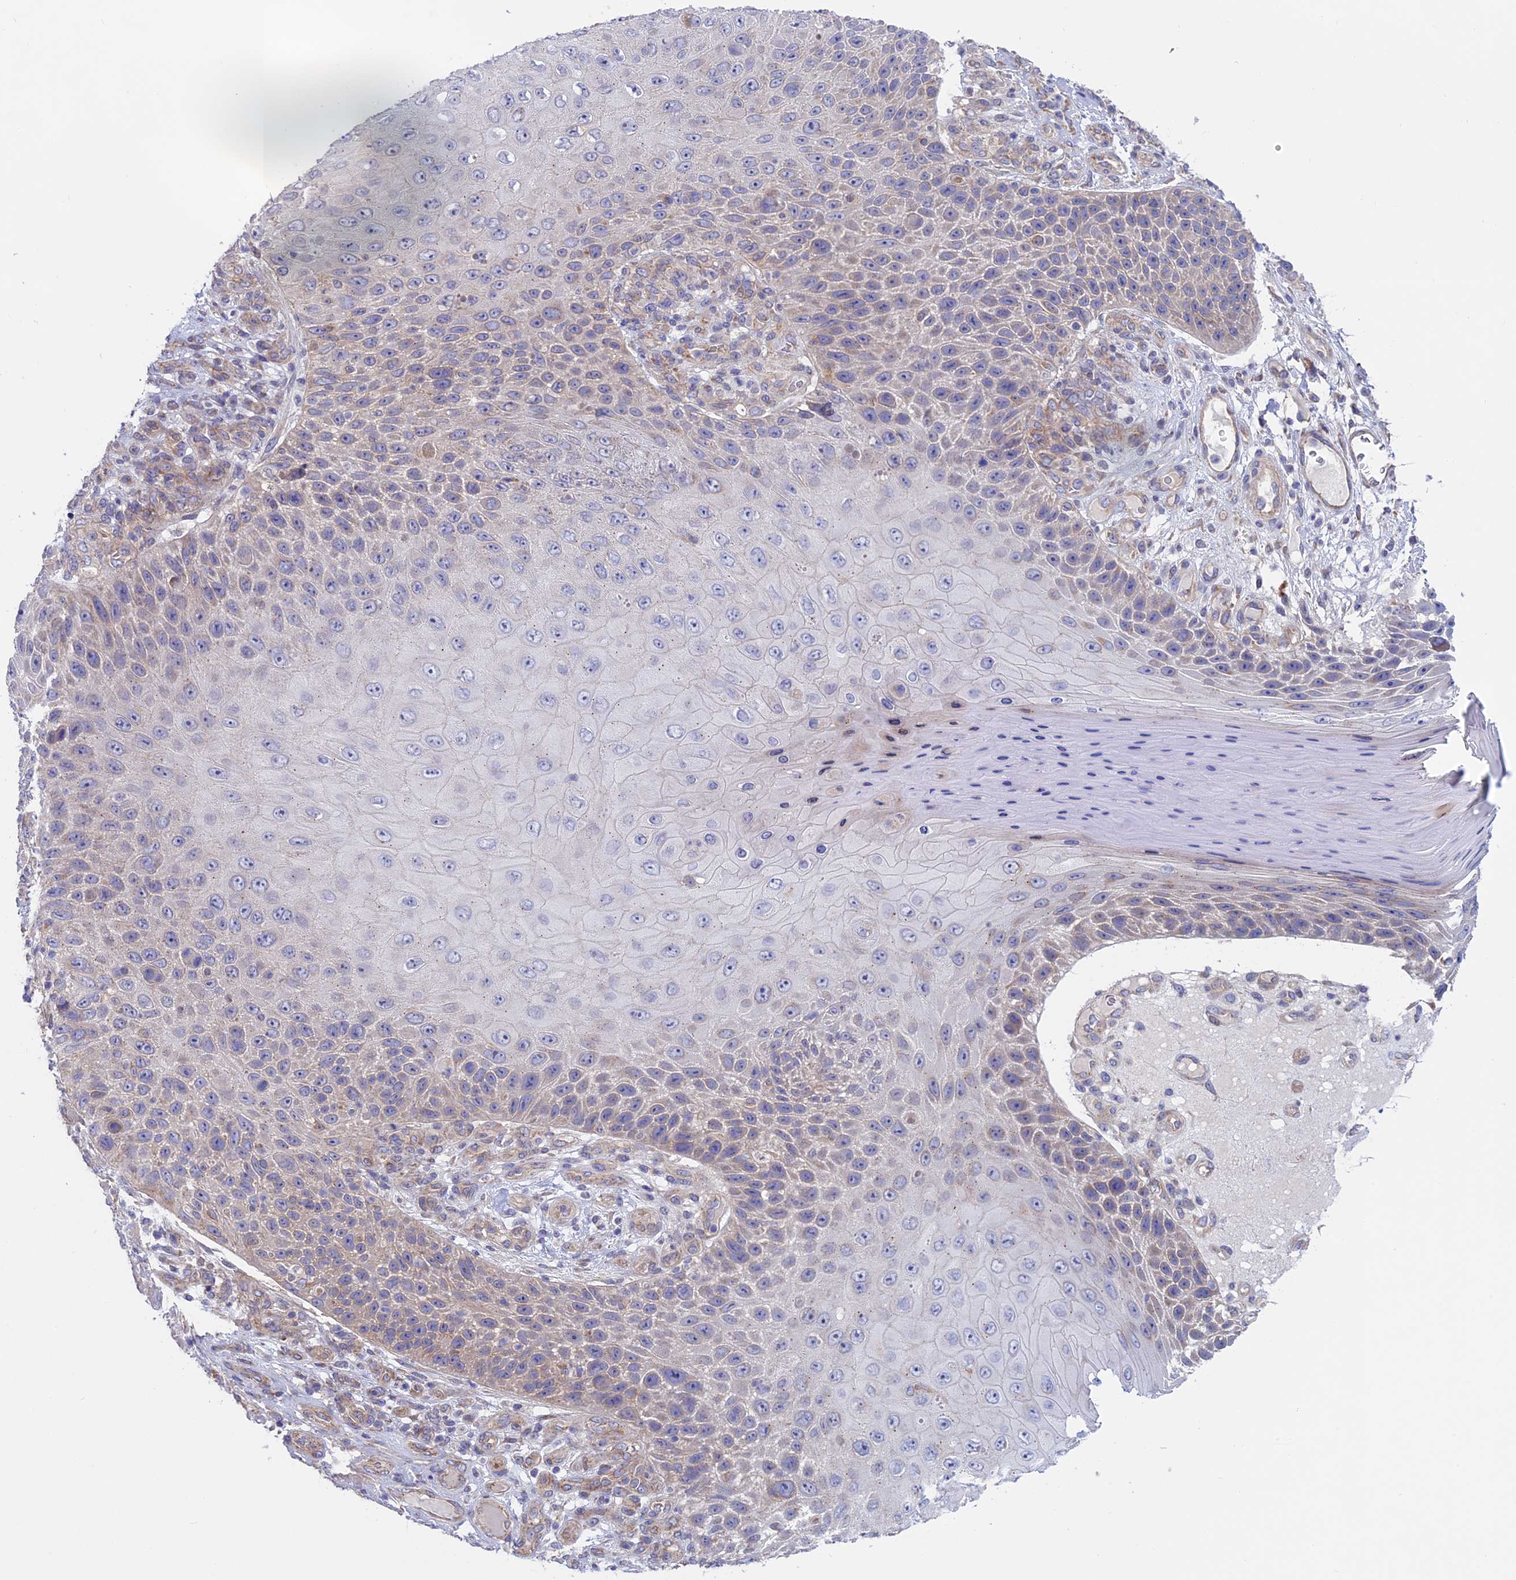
{"staining": {"intensity": "weak", "quantity": "<25%", "location": "cytoplasmic/membranous"}, "tissue": "skin cancer", "cell_type": "Tumor cells", "image_type": "cancer", "snomed": [{"axis": "morphology", "description": "Squamous cell carcinoma, NOS"}, {"axis": "topography", "description": "Skin"}], "caption": "Human squamous cell carcinoma (skin) stained for a protein using immunohistochemistry demonstrates no staining in tumor cells.", "gene": "ETFDH", "patient": {"sex": "female", "age": 88}}